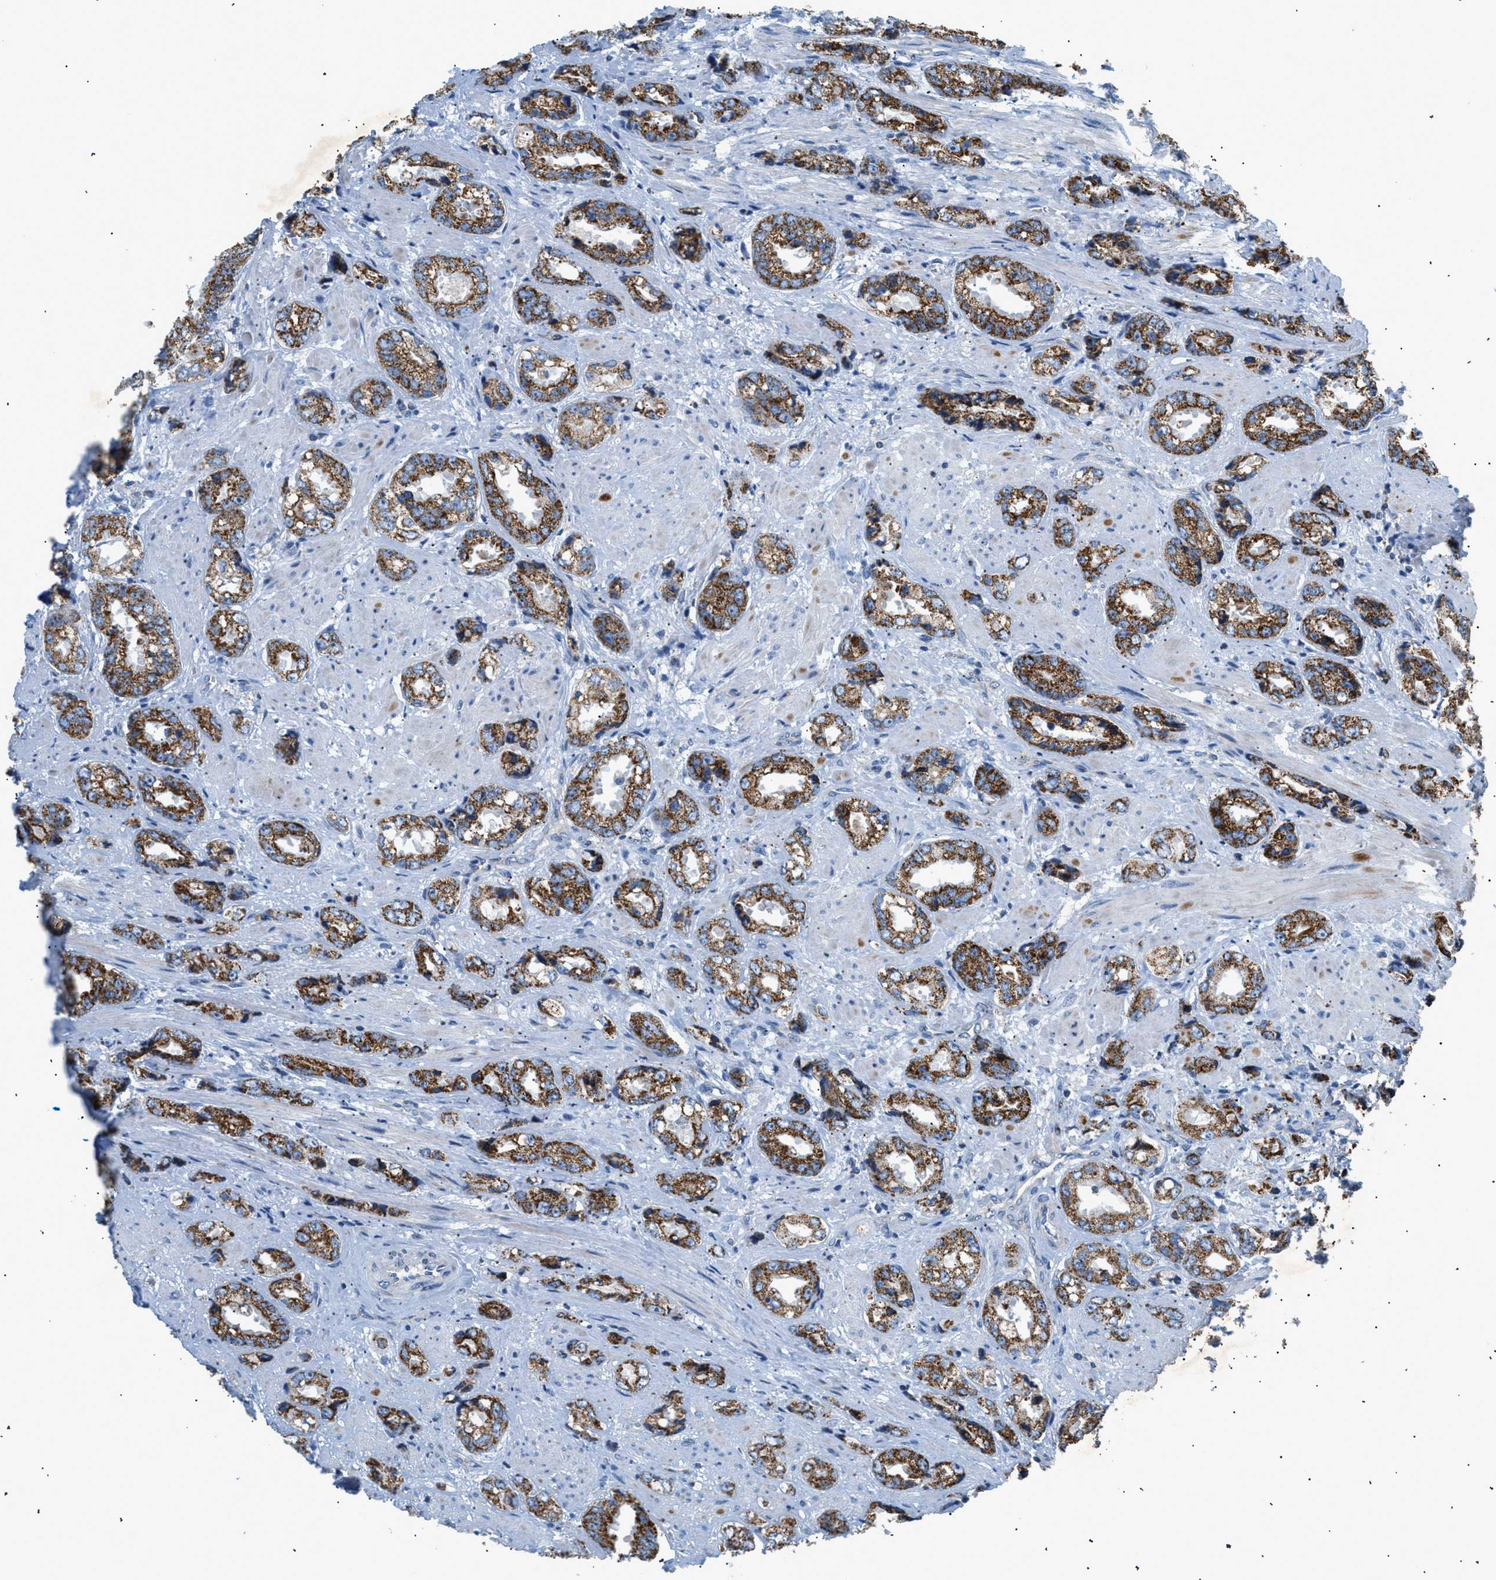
{"staining": {"intensity": "strong", "quantity": ">75%", "location": "cytoplasmic/membranous"}, "tissue": "prostate cancer", "cell_type": "Tumor cells", "image_type": "cancer", "snomed": [{"axis": "morphology", "description": "Adenocarcinoma, High grade"}, {"axis": "topography", "description": "Prostate"}], "caption": "Prostate adenocarcinoma (high-grade) tissue displays strong cytoplasmic/membranous staining in approximately >75% of tumor cells, visualized by immunohistochemistry.", "gene": "ILDR1", "patient": {"sex": "male", "age": 61}}